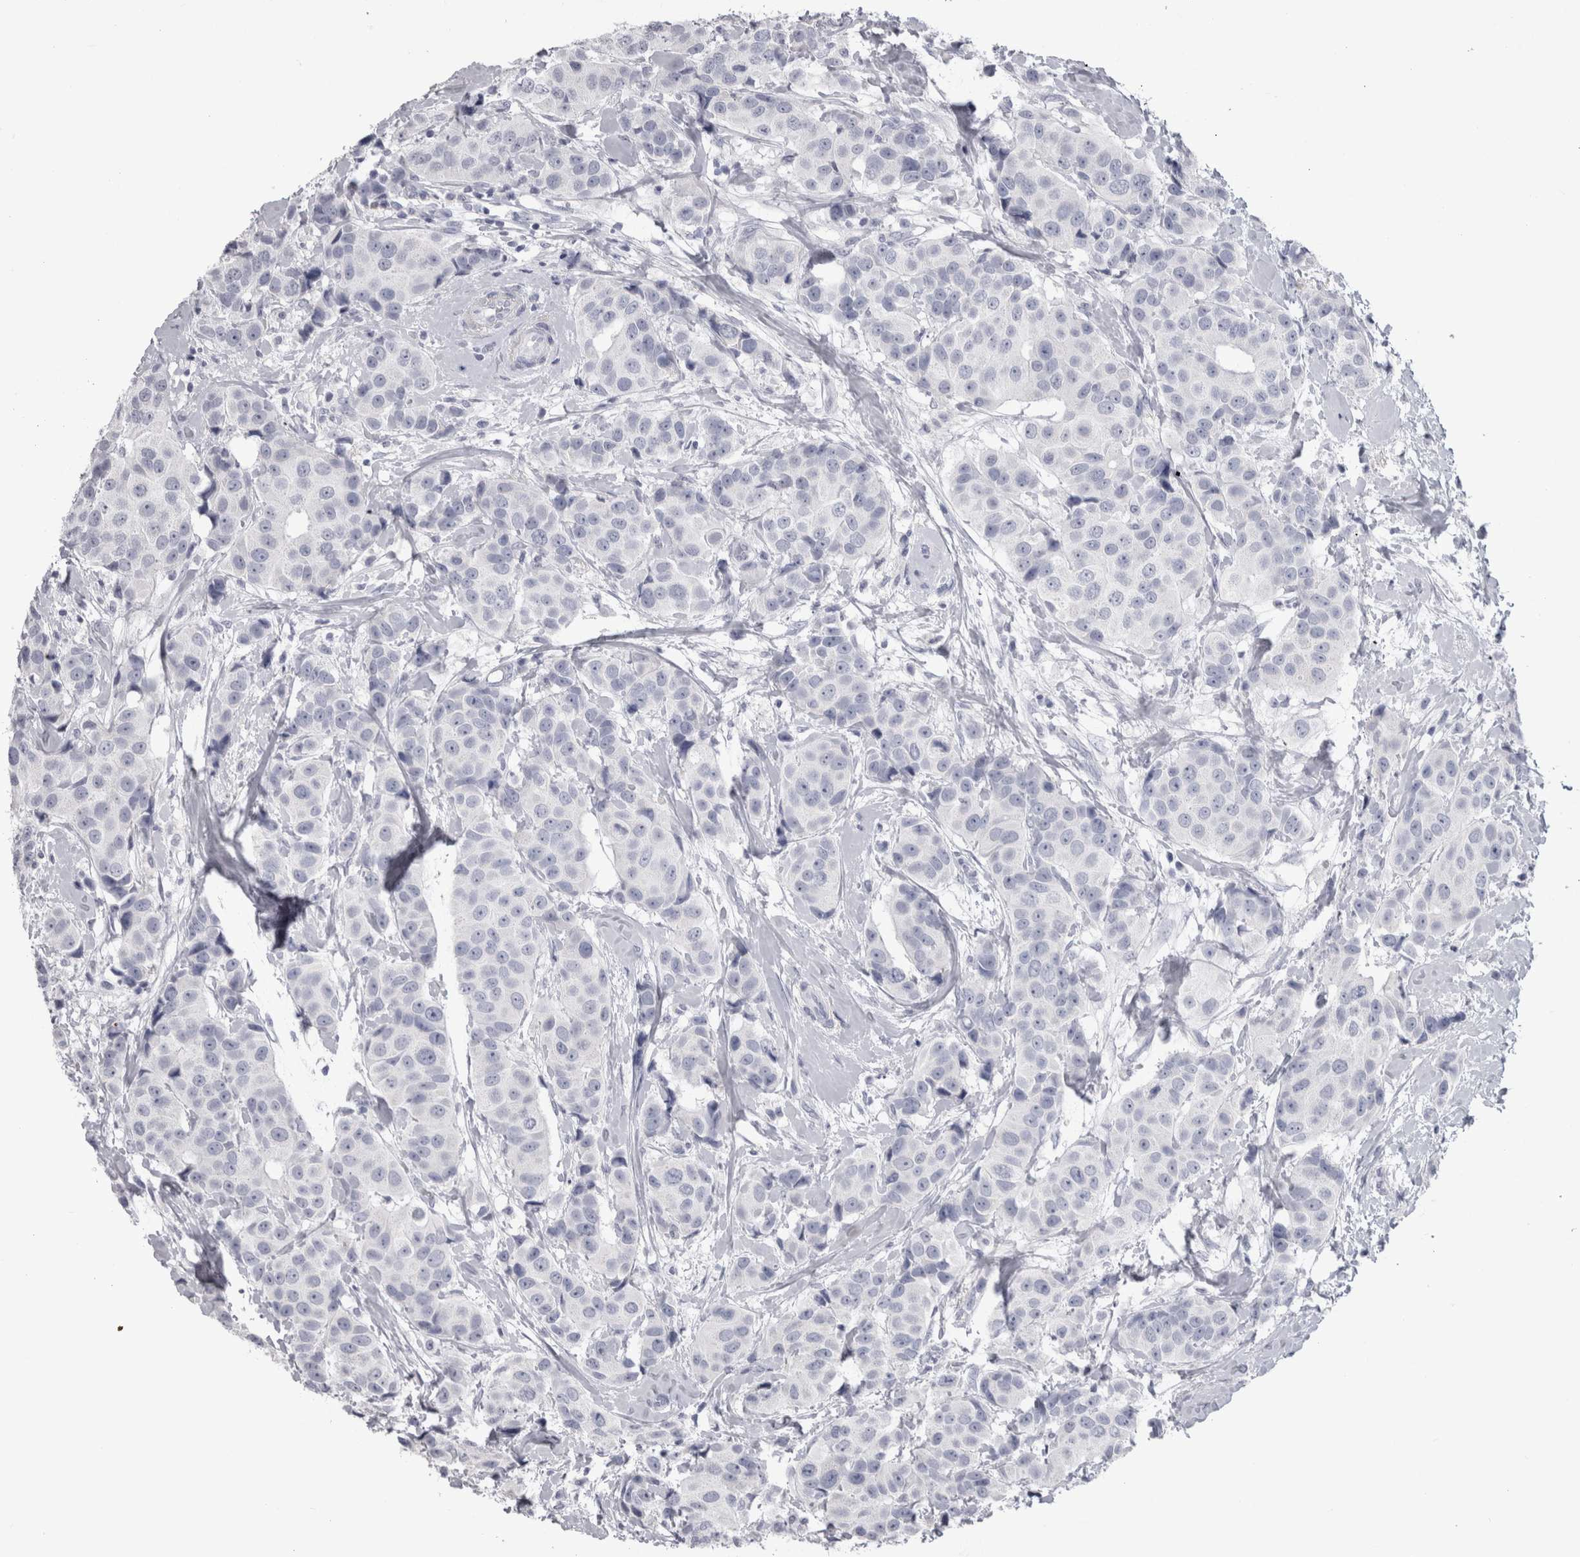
{"staining": {"intensity": "negative", "quantity": "none", "location": "none"}, "tissue": "breast cancer", "cell_type": "Tumor cells", "image_type": "cancer", "snomed": [{"axis": "morphology", "description": "Normal tissue, NOS"}, {"axis": "morphology", "description": "Duct carcinoma"}, {"axis": "topography", "description": "Breast"}], "caption": "An immunohistochemistry (IHC) photomicrograph of intraductal carcinoma (breast) is shown. There is no staining in tumor cells of intraductal carcinoma (breast).", "gene": "ADAM2", "patient": {"sex": "female", "age": 39}}